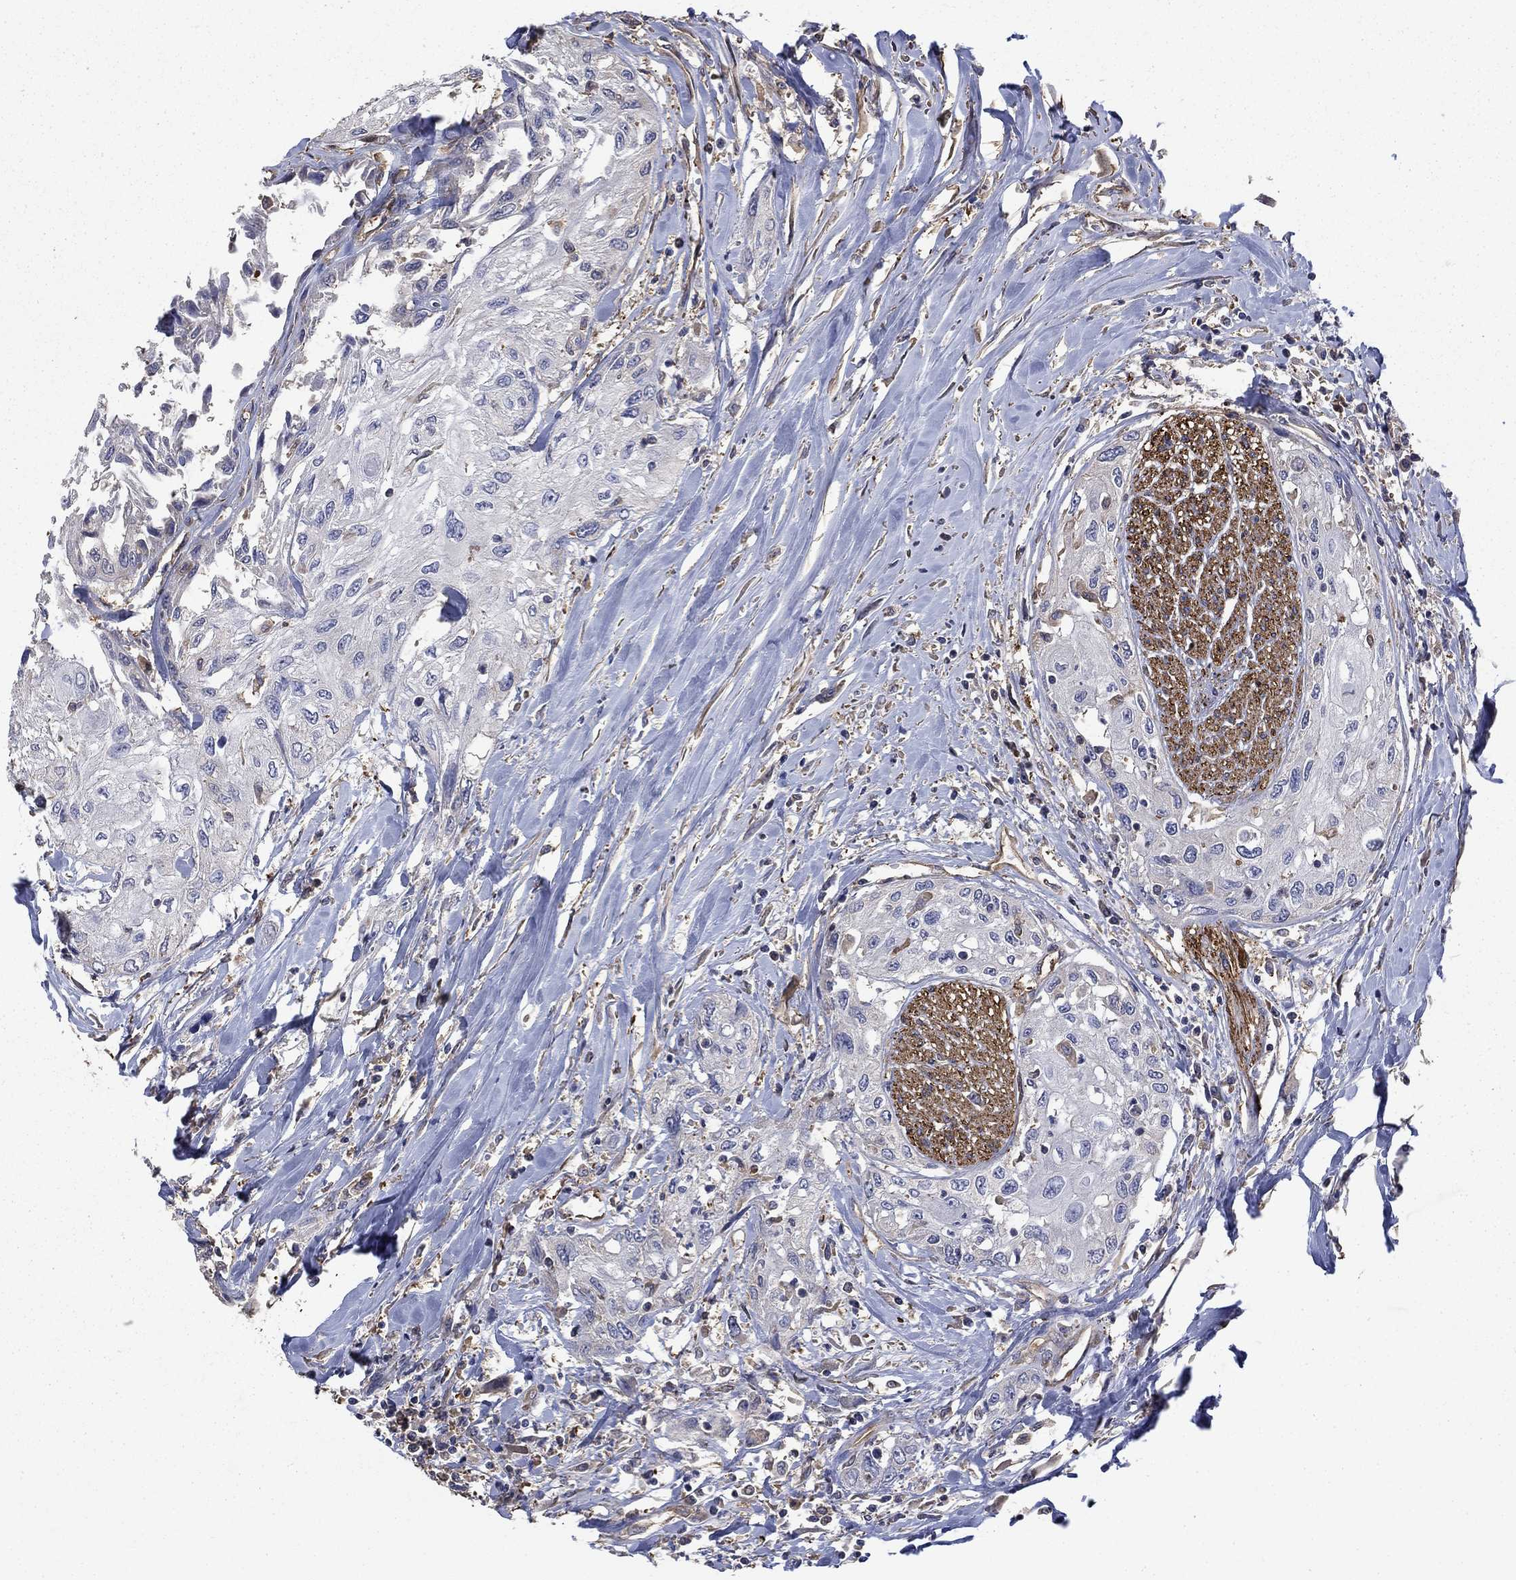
{"staining": {"intensity": "negative", "quantity": "none", "location": "none"}, "tissue": "head and neck cancer", "cell_type": "Tumor cells", "image_type": "cancer", "snomed": [{"axis": "morphology", "description": "Normal tissue, NOS"}, {"axis": "morphology", "description": "Squamous cell carcinoma, NOS"}, {"axis": "topography", "description": "Oral tissue"}, {"axis": "topography", "description": "Peripheral nerve tissue"}, {"axis": "topography", "description": "Head-Neck"}], "caption": "Tumor cells show no significant staining in head and neck cancer.", "gene": "DPYSL2", "patient": {"sex": "female", "age": 59}}